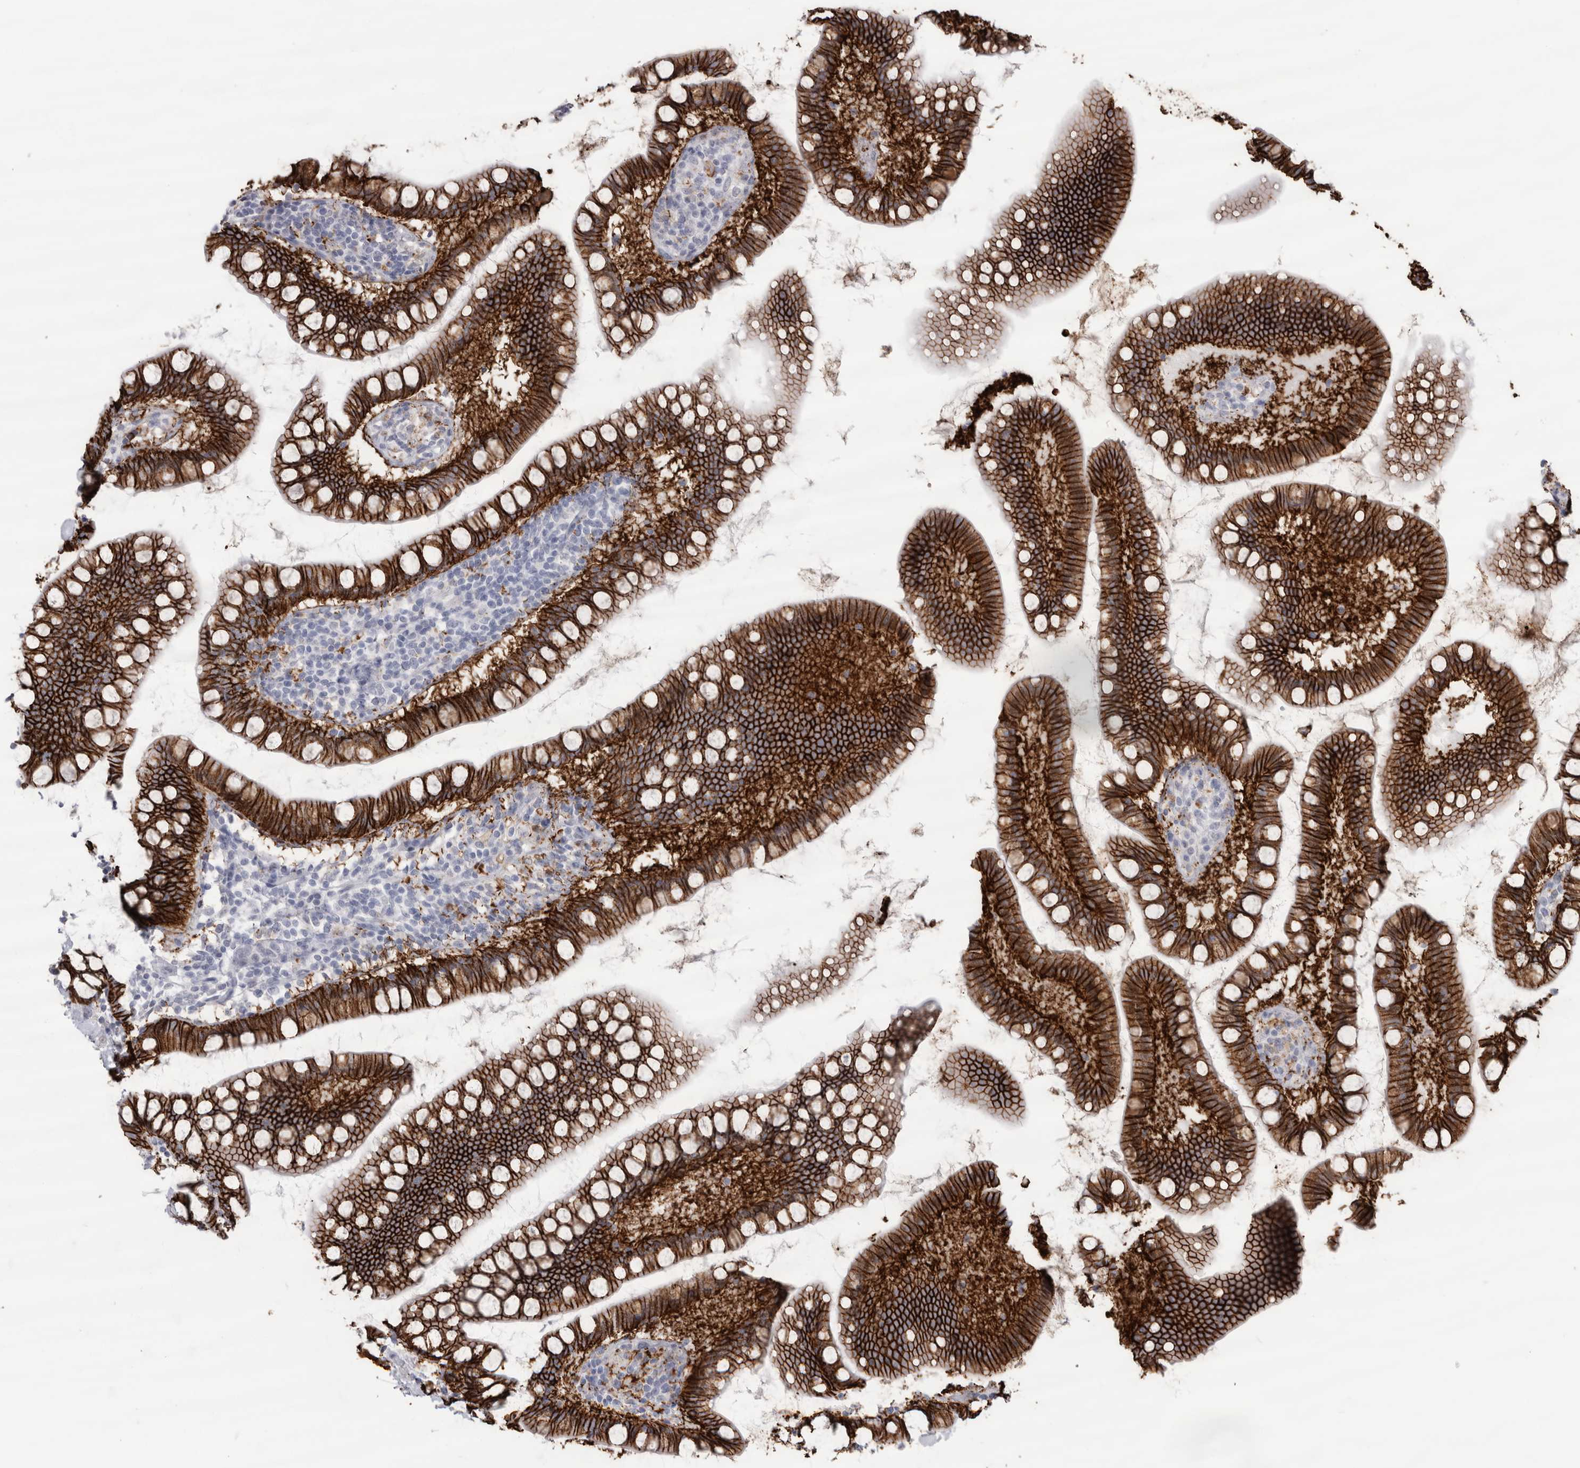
{"staining": {"intensity": "strong", "quantity": ">75%", "location": "cytoplasmic/membranous"}, "tissue": "small intestine", "cell_type": "Glandular cells", "image_type": "normal", "snomed": [{"axis": "morphology", "description": "Normal tissue, NOS"}, {"axis": "topography", "description": "Small intestine"}], "caption": "Small intestine stained with DAB immunohistochemistry (IHC) shows high levels of strong cytoplasmic/membranous positivity in approximately >75% of glandular cells. The staining was performed using DAB (3,3'-diaminobenzidine), with brown indicating positive protein expression. Nuclei are stained blue with hematoxylin.", "gene": "CDH17", "patient": {"sex": "female", "age": 84}}